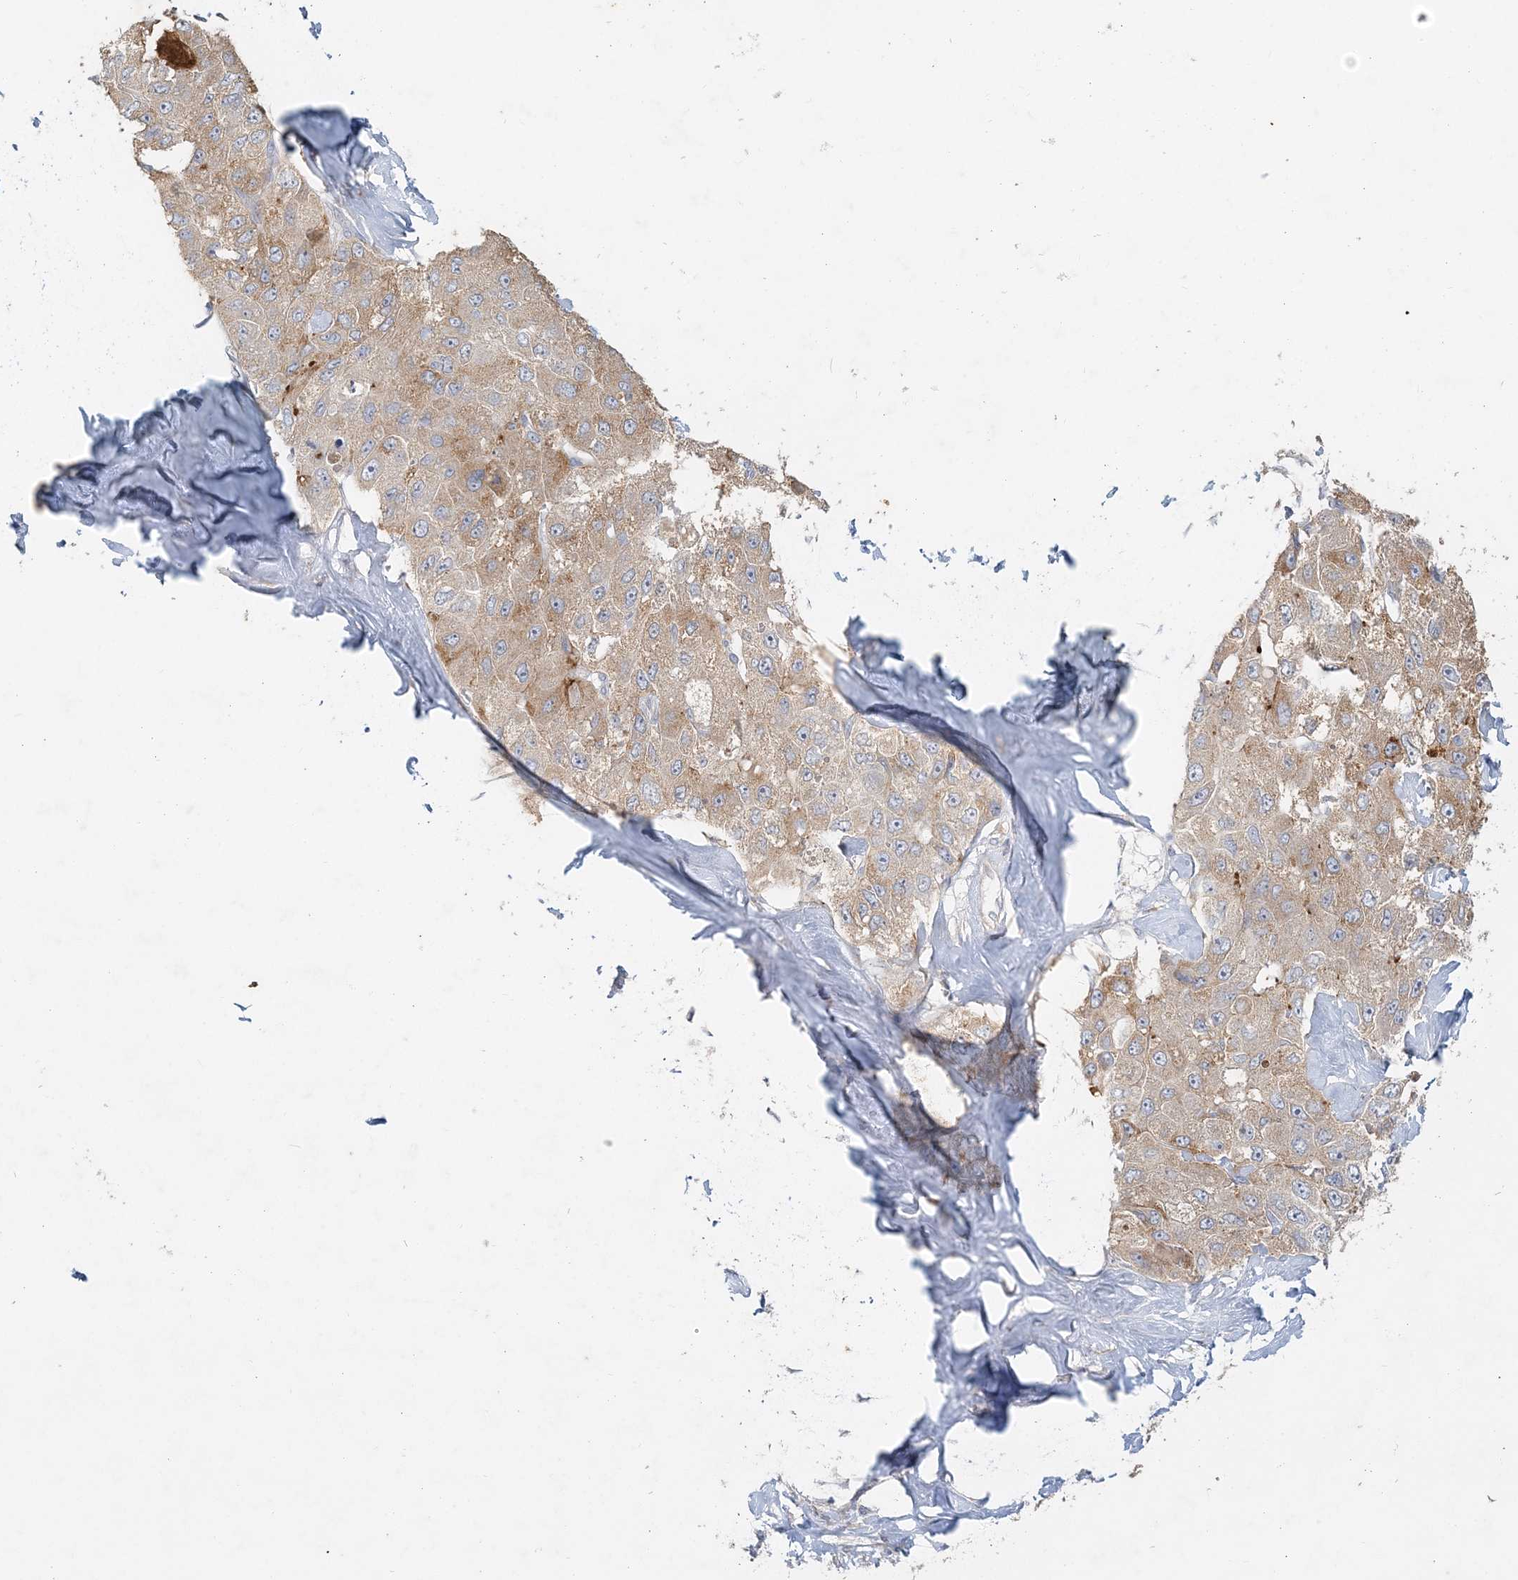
{"staining": {"intensity": "weak", "quantity": ">75%", "location": "cytoplasmic/membranous"}, "tissue": "liver cancer", "cell_type": "Tumor cells", "image_type": "cancer", "snomed": [{"axis": "morphology", "description": "Carcinoma, Hepatocellular, NOS"}, {"axis": "topography", "description": "Liver"}], "caption": "Brown immunohistochemical staining in human liver cancer (hepatocellular carcinoma) reveals weak cytoplasmic/membranous expression in about >75% of tumor cells.", "gene": "RAB14", "patient": {"sex": "male", "age": 80}}